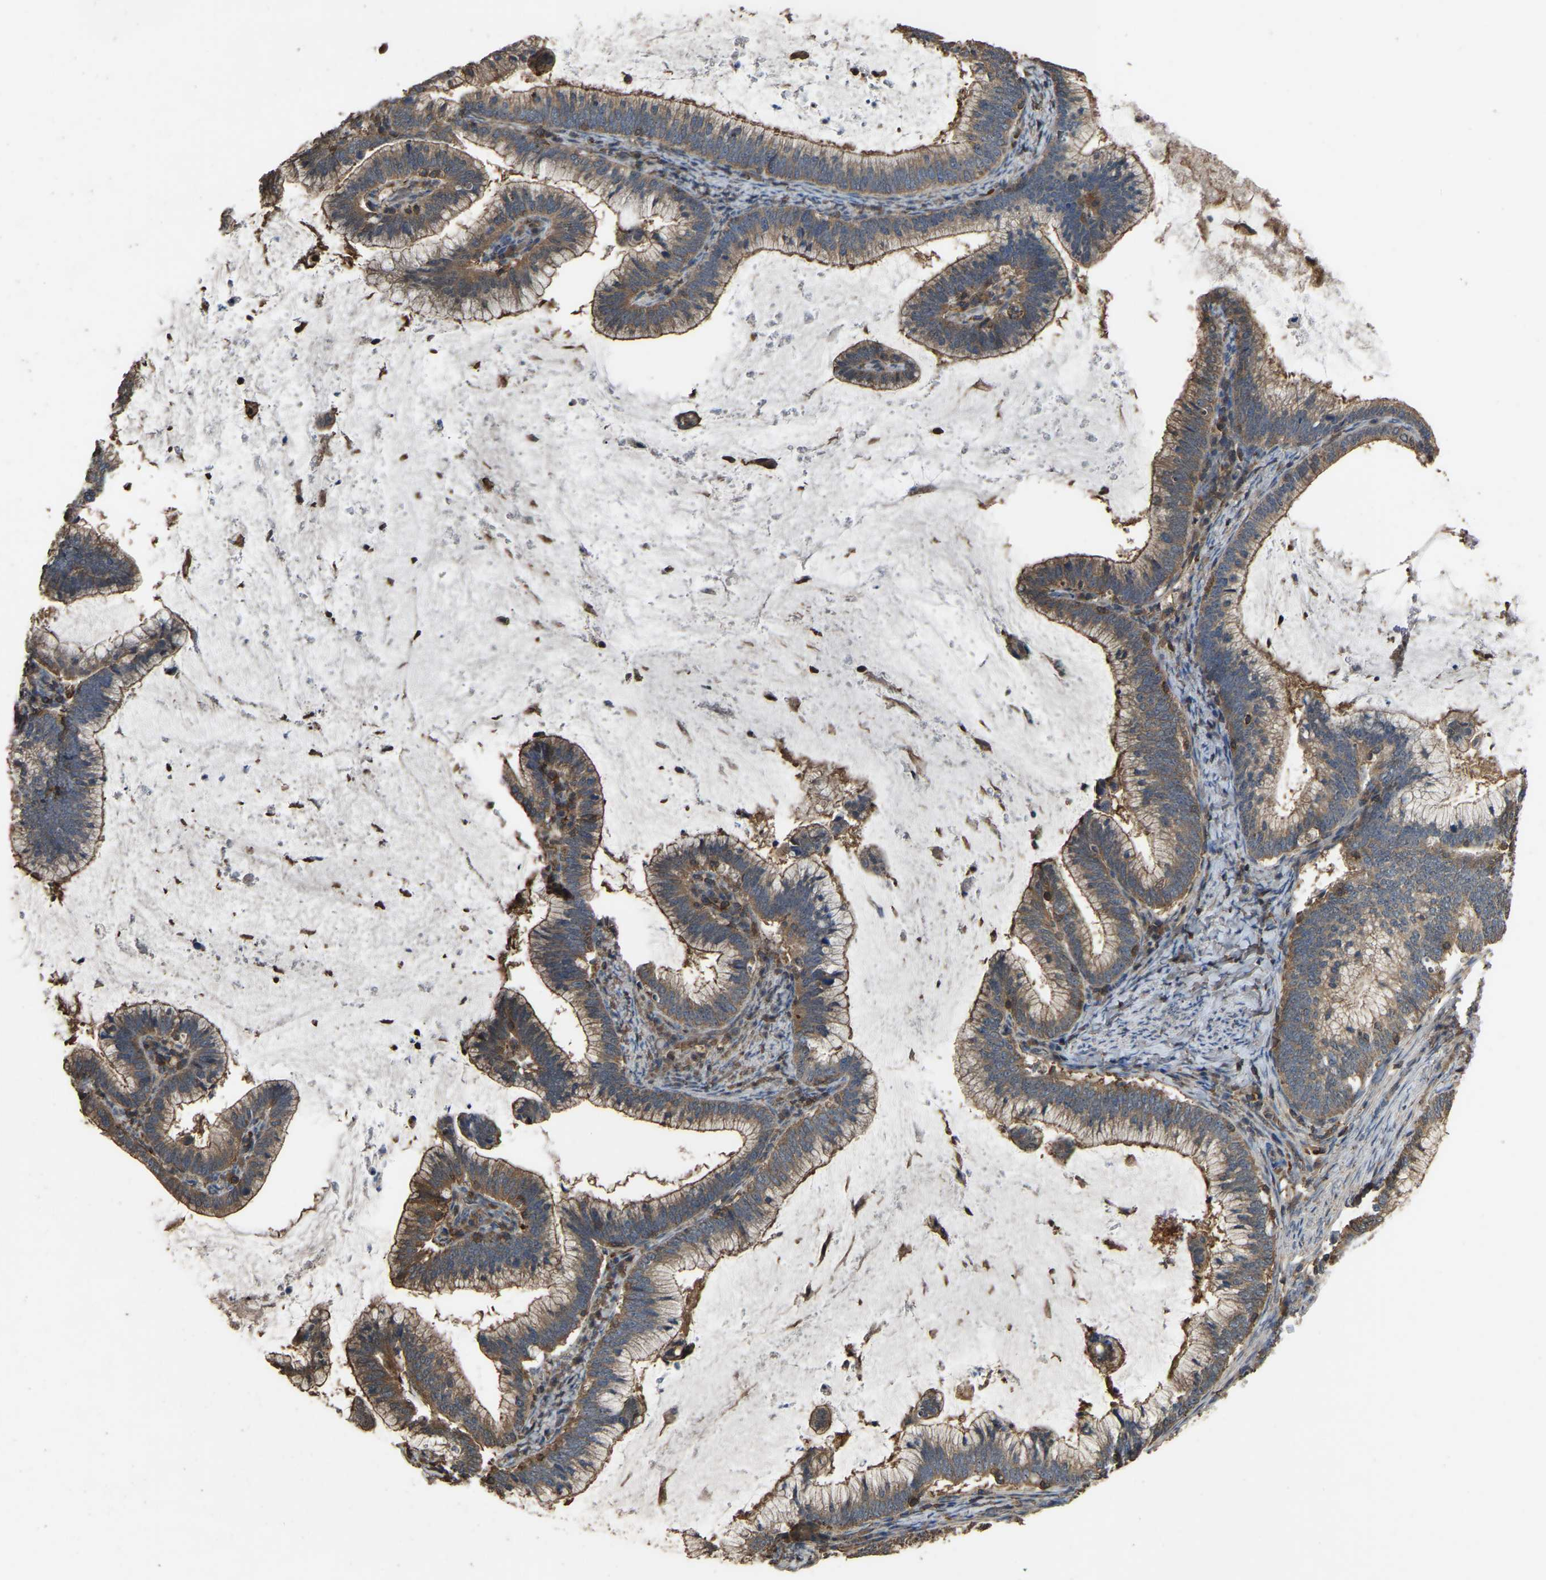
{"staining": {"intensity": "moderate", "quantity": ">75%", "location": "cytoplasmic/membranous"}, "tissue": "cervical cancer", "cell_type": "Tumor cells", "image_type": "cancer", "snomed": [{"axis": "morphology", "description": "Adenocarcinoma, NOS"}, {"axis": "topography", "description": "Cervix"}], "caption": "A histopathology image showing moderate cytoplasmic/membranous expression in about >75% of tumor cells in adenocarcinoma (cervical), as visualized by brown immunohistochemical staining.", "gene": "FHIT", "patient": {"sex": "female", "age": 36}}